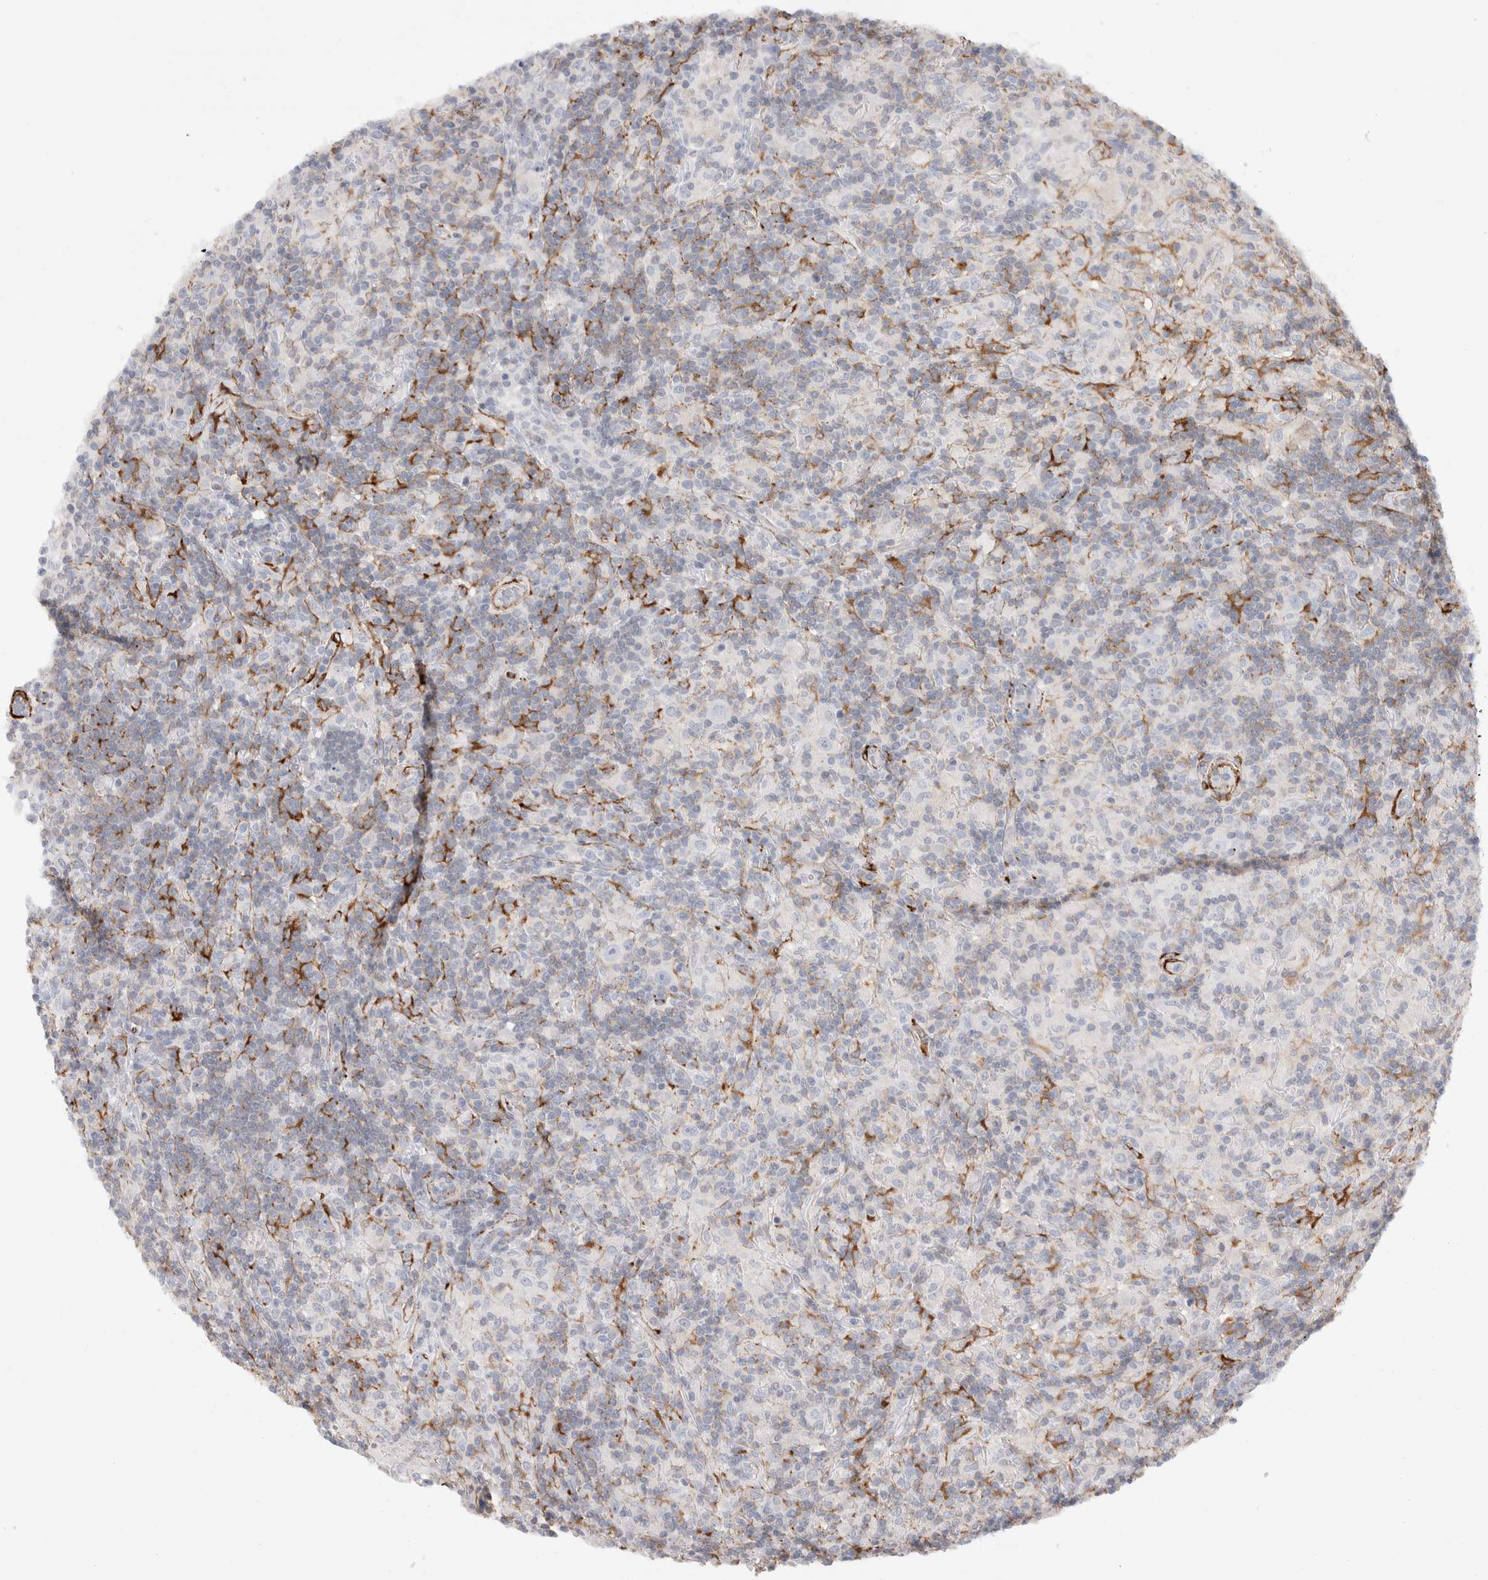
{"staining": {"intensity": "negative", "quantity": "none", "location": "none"}, "tissue": "lymphoma", "cell_type": "Tumor cells", "image_type": "cancer", "snomed": [{"axis": "morphology", "description": "Hodgkin's disease, NOS"}, {"axis": "topography", "description": "Lymph node"}], "caption": "This is an immunohistochemistry micrograph of lymphoma. There is no staining in tumor cells.", "gene": "SEPTIN4", "patient": {"sex": "male", "age": 70}}